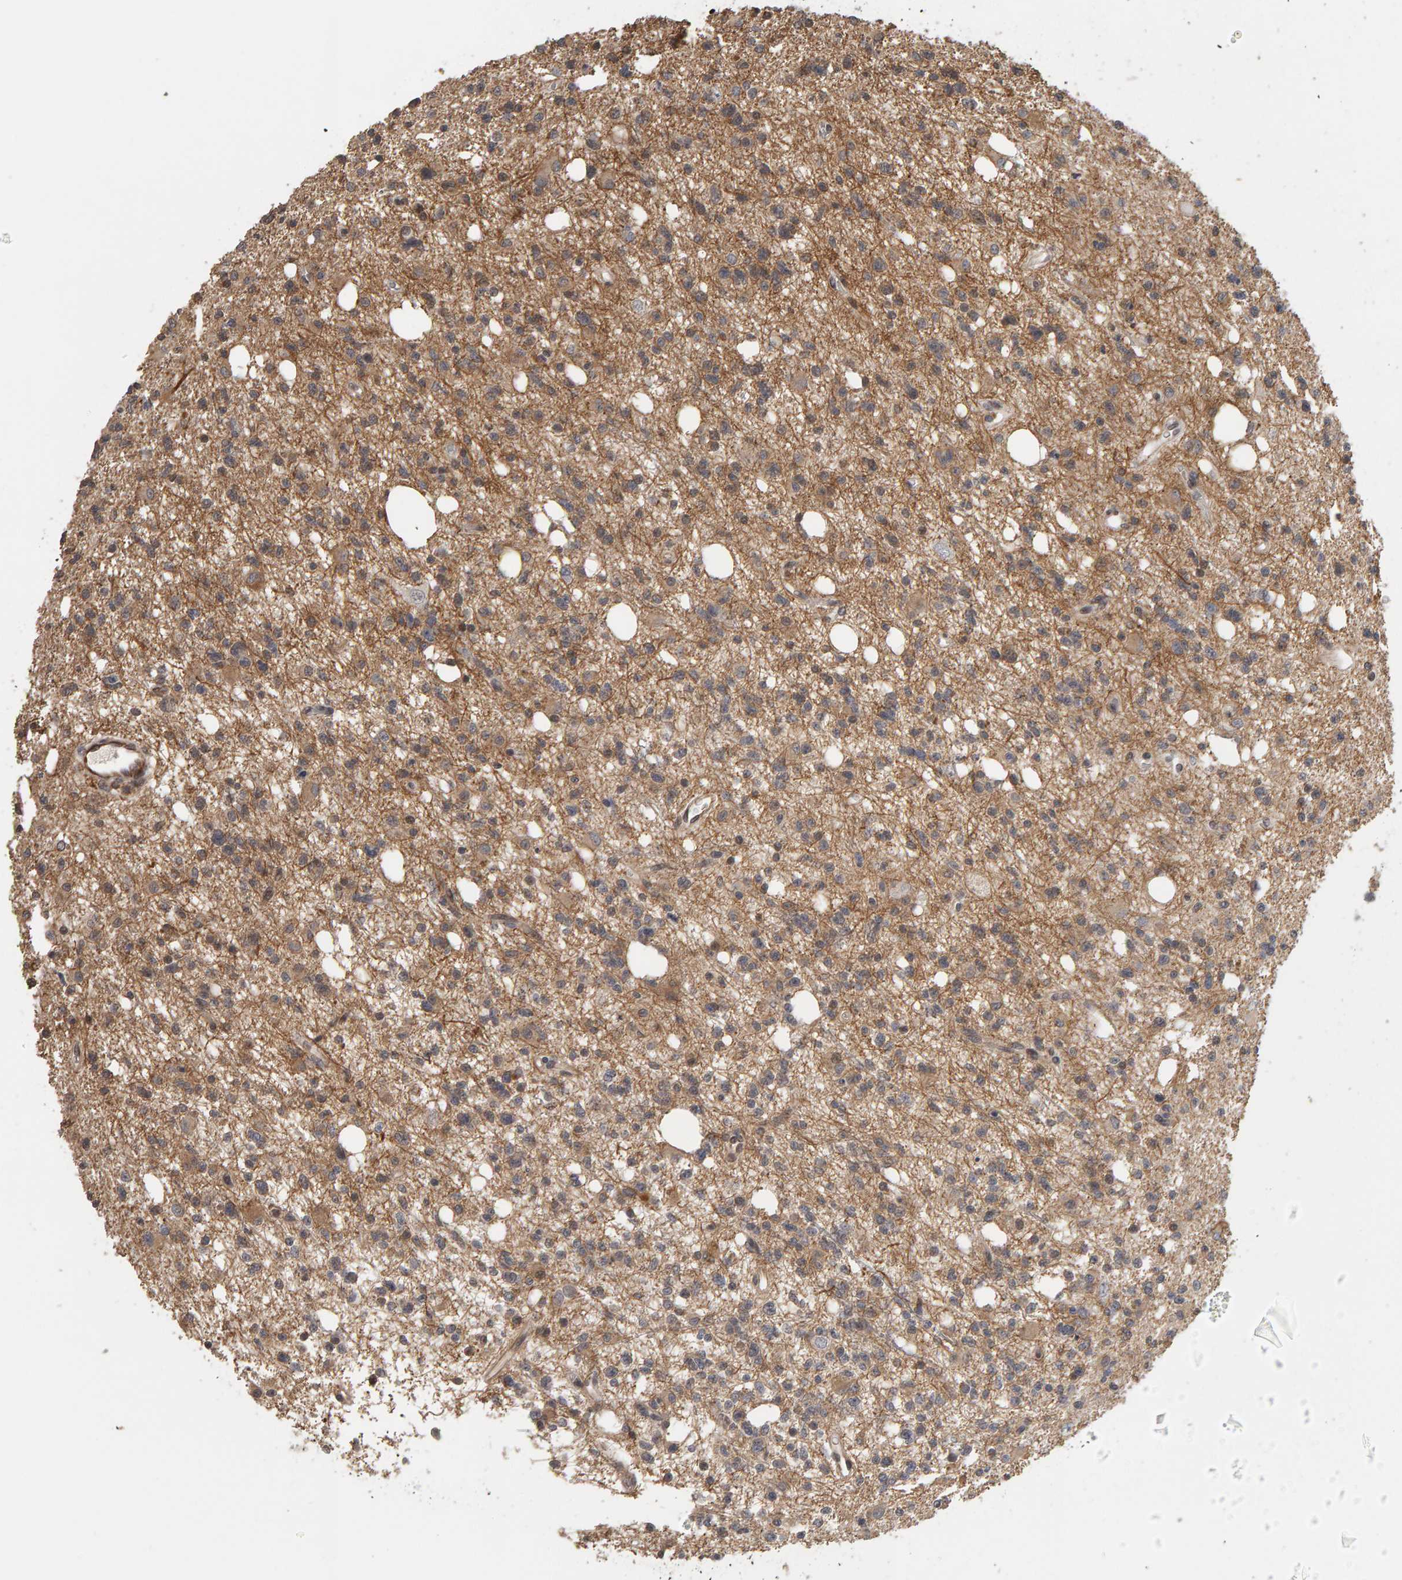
{"staining": {"intensity": "weak", "quantity": "<25%", "location": "cytoplasmic/membranous"}, "tissue": "glioma", "cell_type": "Tumor cells", "image_type": "cancer", "snomed": [{"axis": "morphology", "description": "Glioma, malignant, High grade"}, {"axis": "topography", "description": "Brain"}], "caption": "Protein analysis of glioma demonstrates no significant positivity in tumor cells. (Immunohistochemistry, brightfield microscopy, high magnification).", "gene": "TEFM", "patient": {"sex": "female", "age": 62}}